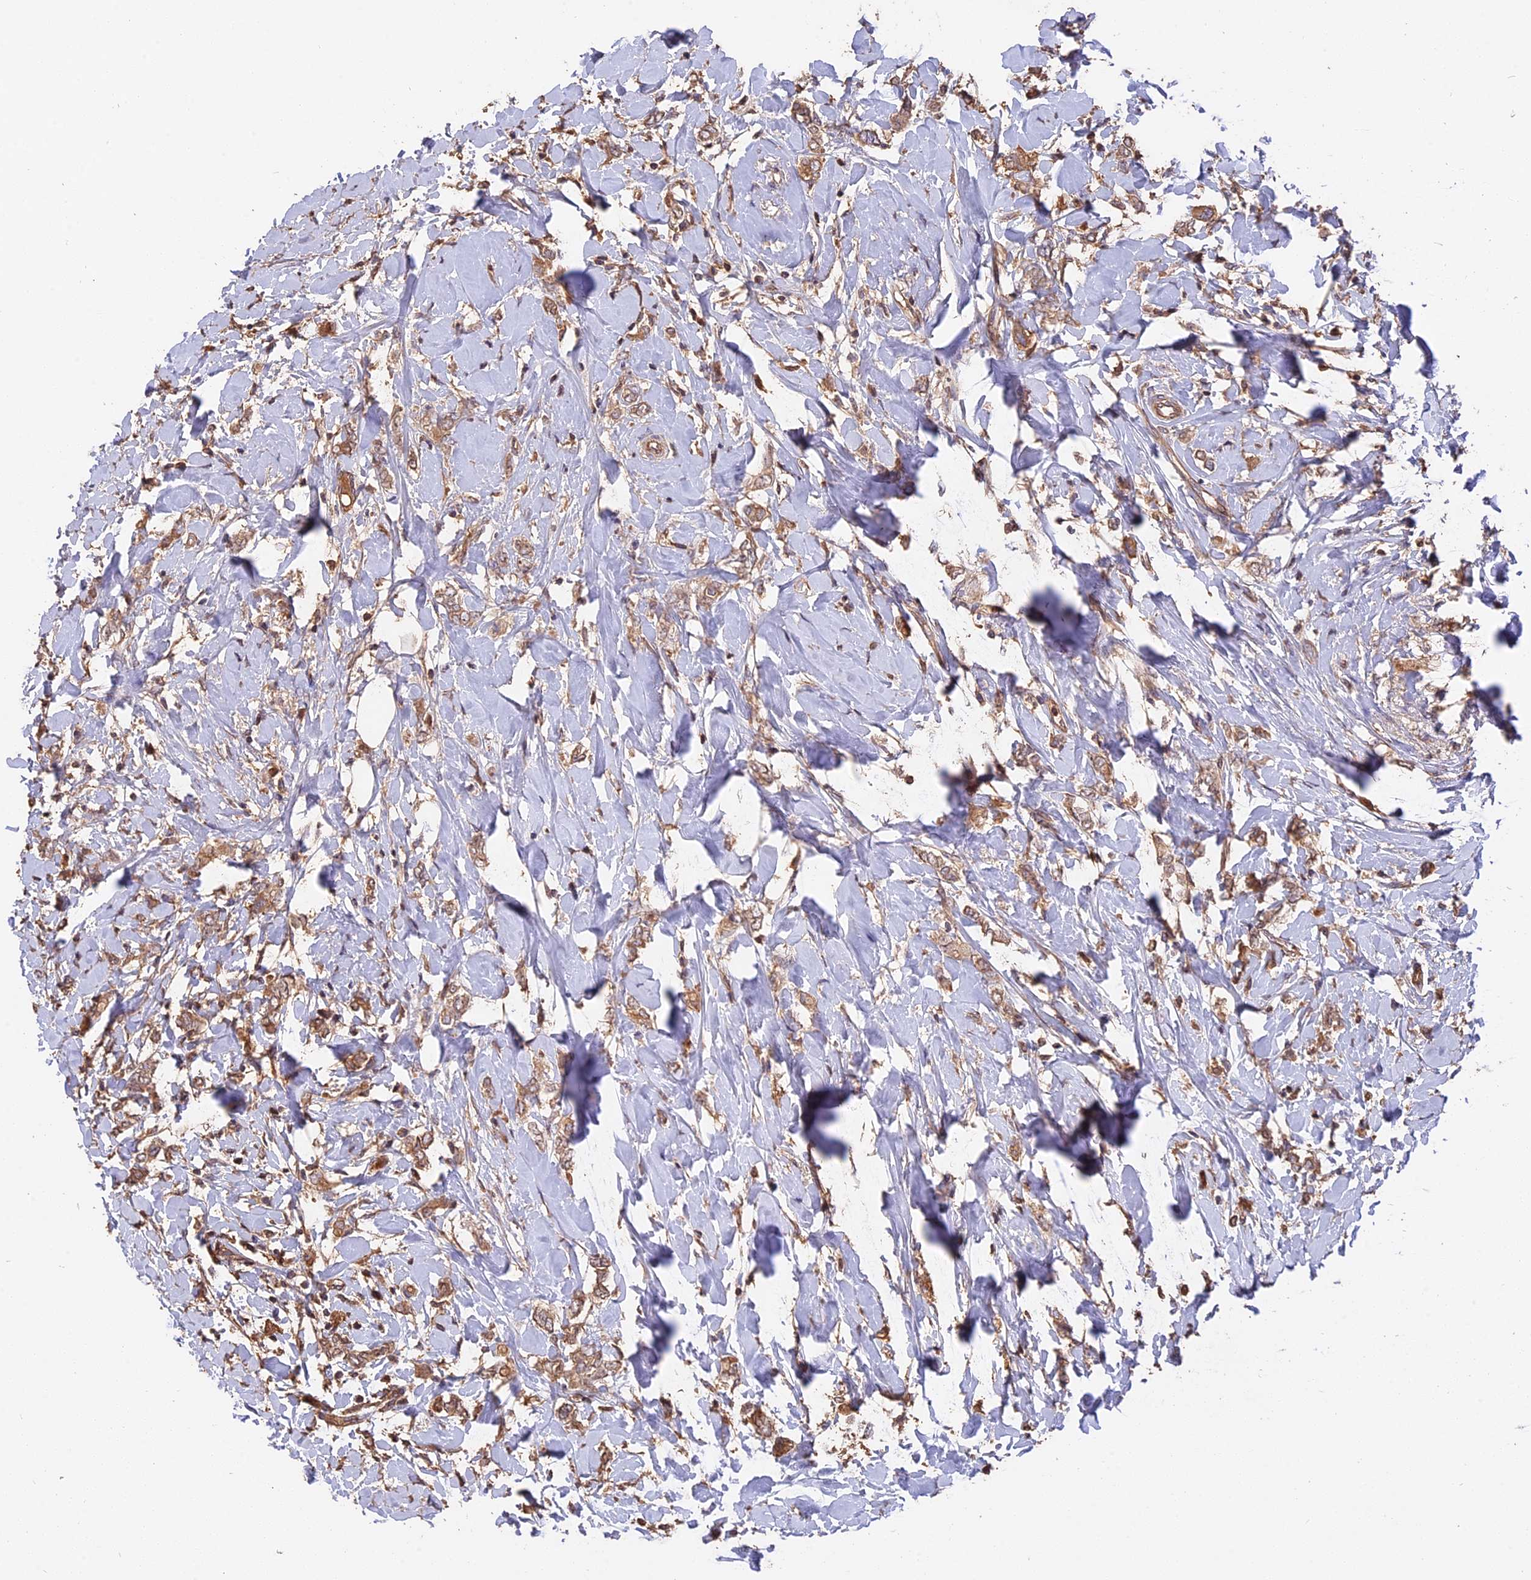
{"staining": {"intensity": "moderate", "quantity": ">75%", "location": "cytoplasmic/membranous"}, "tissue": "breast cancer", "cell_type": "Tumor cells", "image_type": "cancer", "snomed": [{"axis": "morphology", "description": "Normal tissue, NOS"}, {"axis": "morphology", "description": "Lobular carcinoma"}, {"axis": "topography", "description": "Breast"}], "caption": "Tumor cells display medium levels of moderate cytoplasmic/membranous positivity in about >75% of cells in lobular carcinoma (breast). Immunohistochemistry stains the protein of interest in brown and the nuclei are stained blue.", "gene": "RASAL1", "patient": {"sex": "female", "age": 47}}